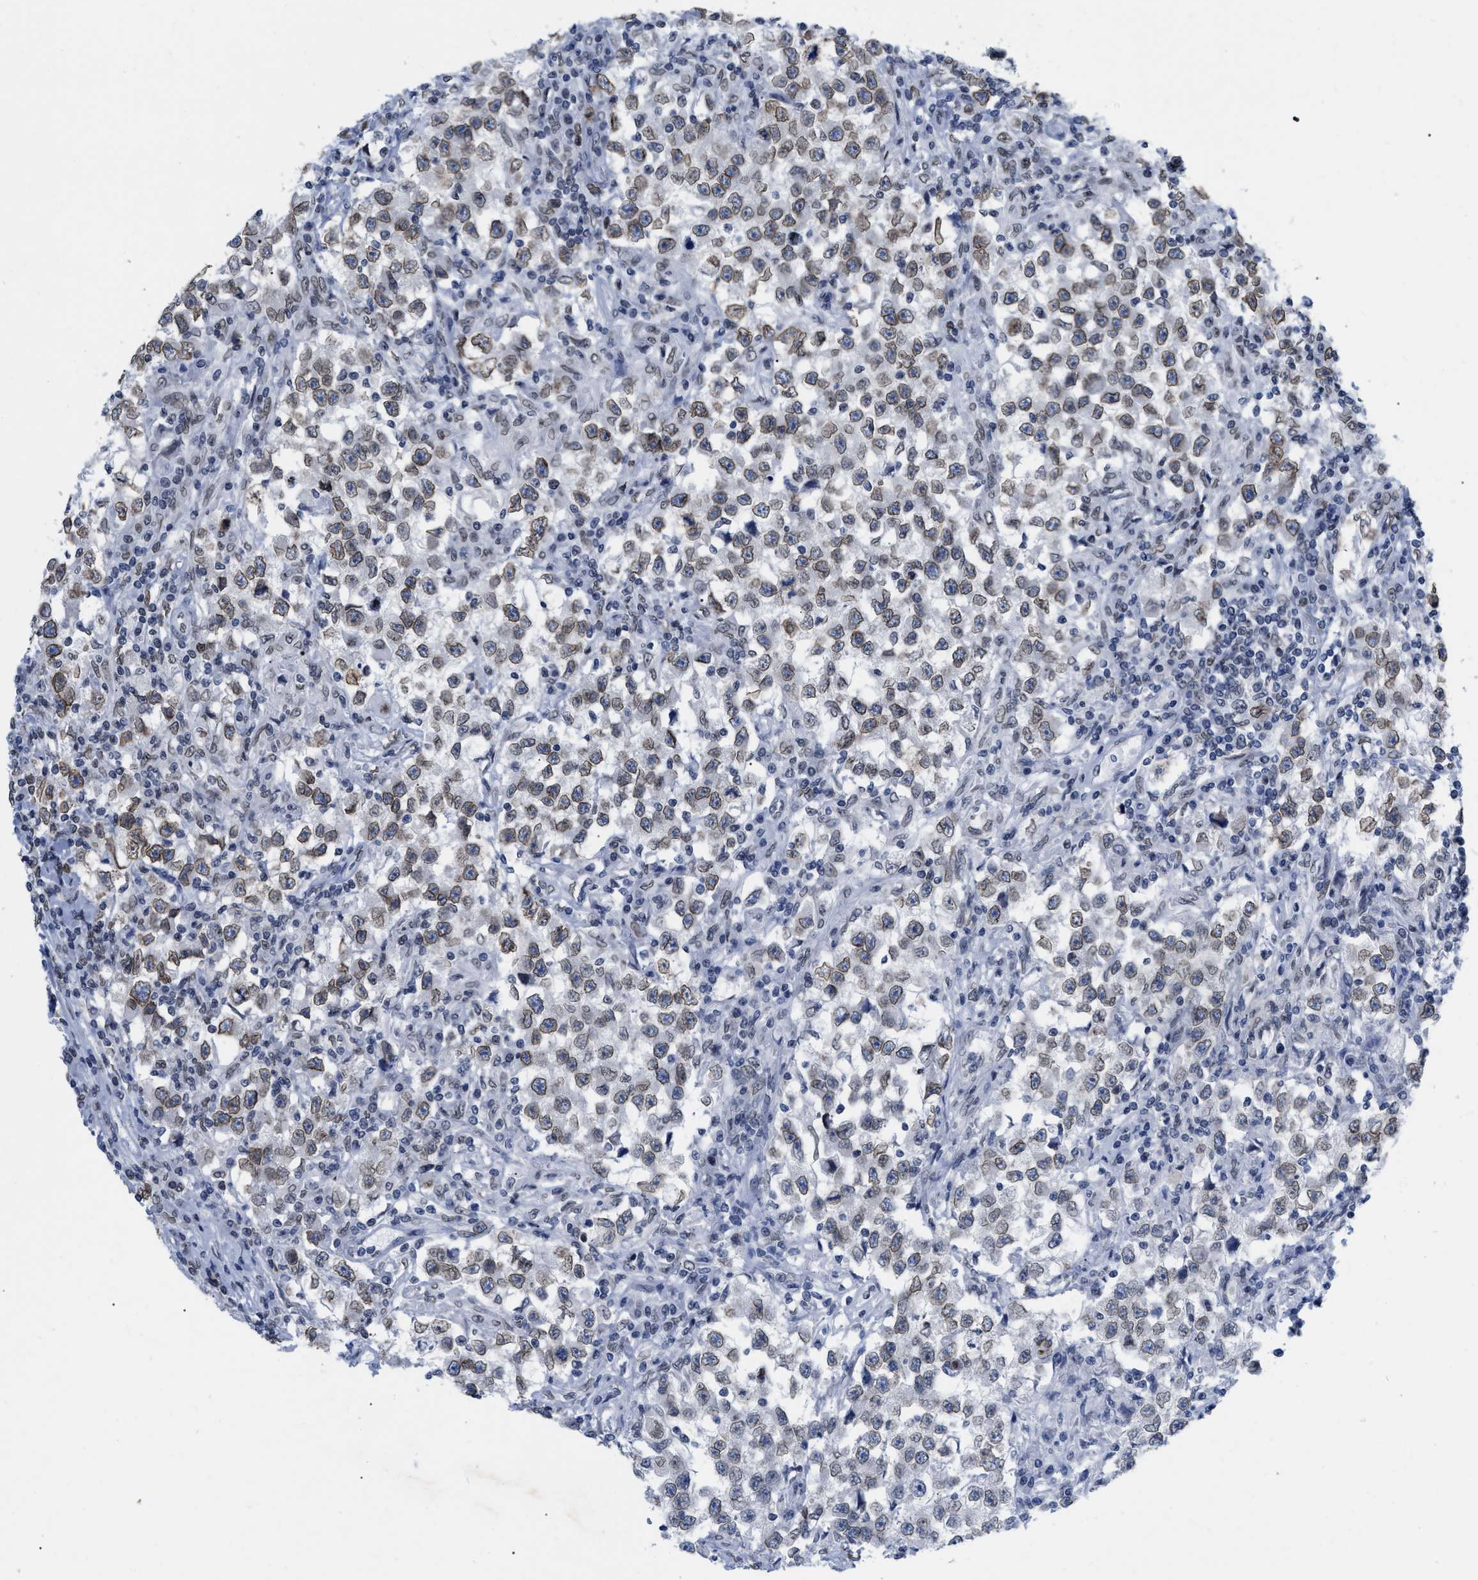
{"staining": {"intensity": "strong", "quantity": "25%-75%", "location": "cytoplasmic/membranous,nuclear"}, "tissue": "testis cancer", "cell_type": "Tumor cells", "image_type": "cancer", "snomed": [{"axis": "morphology", "description": "Carcinoma, Embryonal, NOS"}, {"axis": "topography", "description": "Testis"}], "caption": "An image of testis embryonal carcinoma stained for a protein reveals strong cytoplasmic/membranous and nuclear brown staining in tumor cells.", "gene": "TPR", "patient": {"sex": "male", "age": 21}}